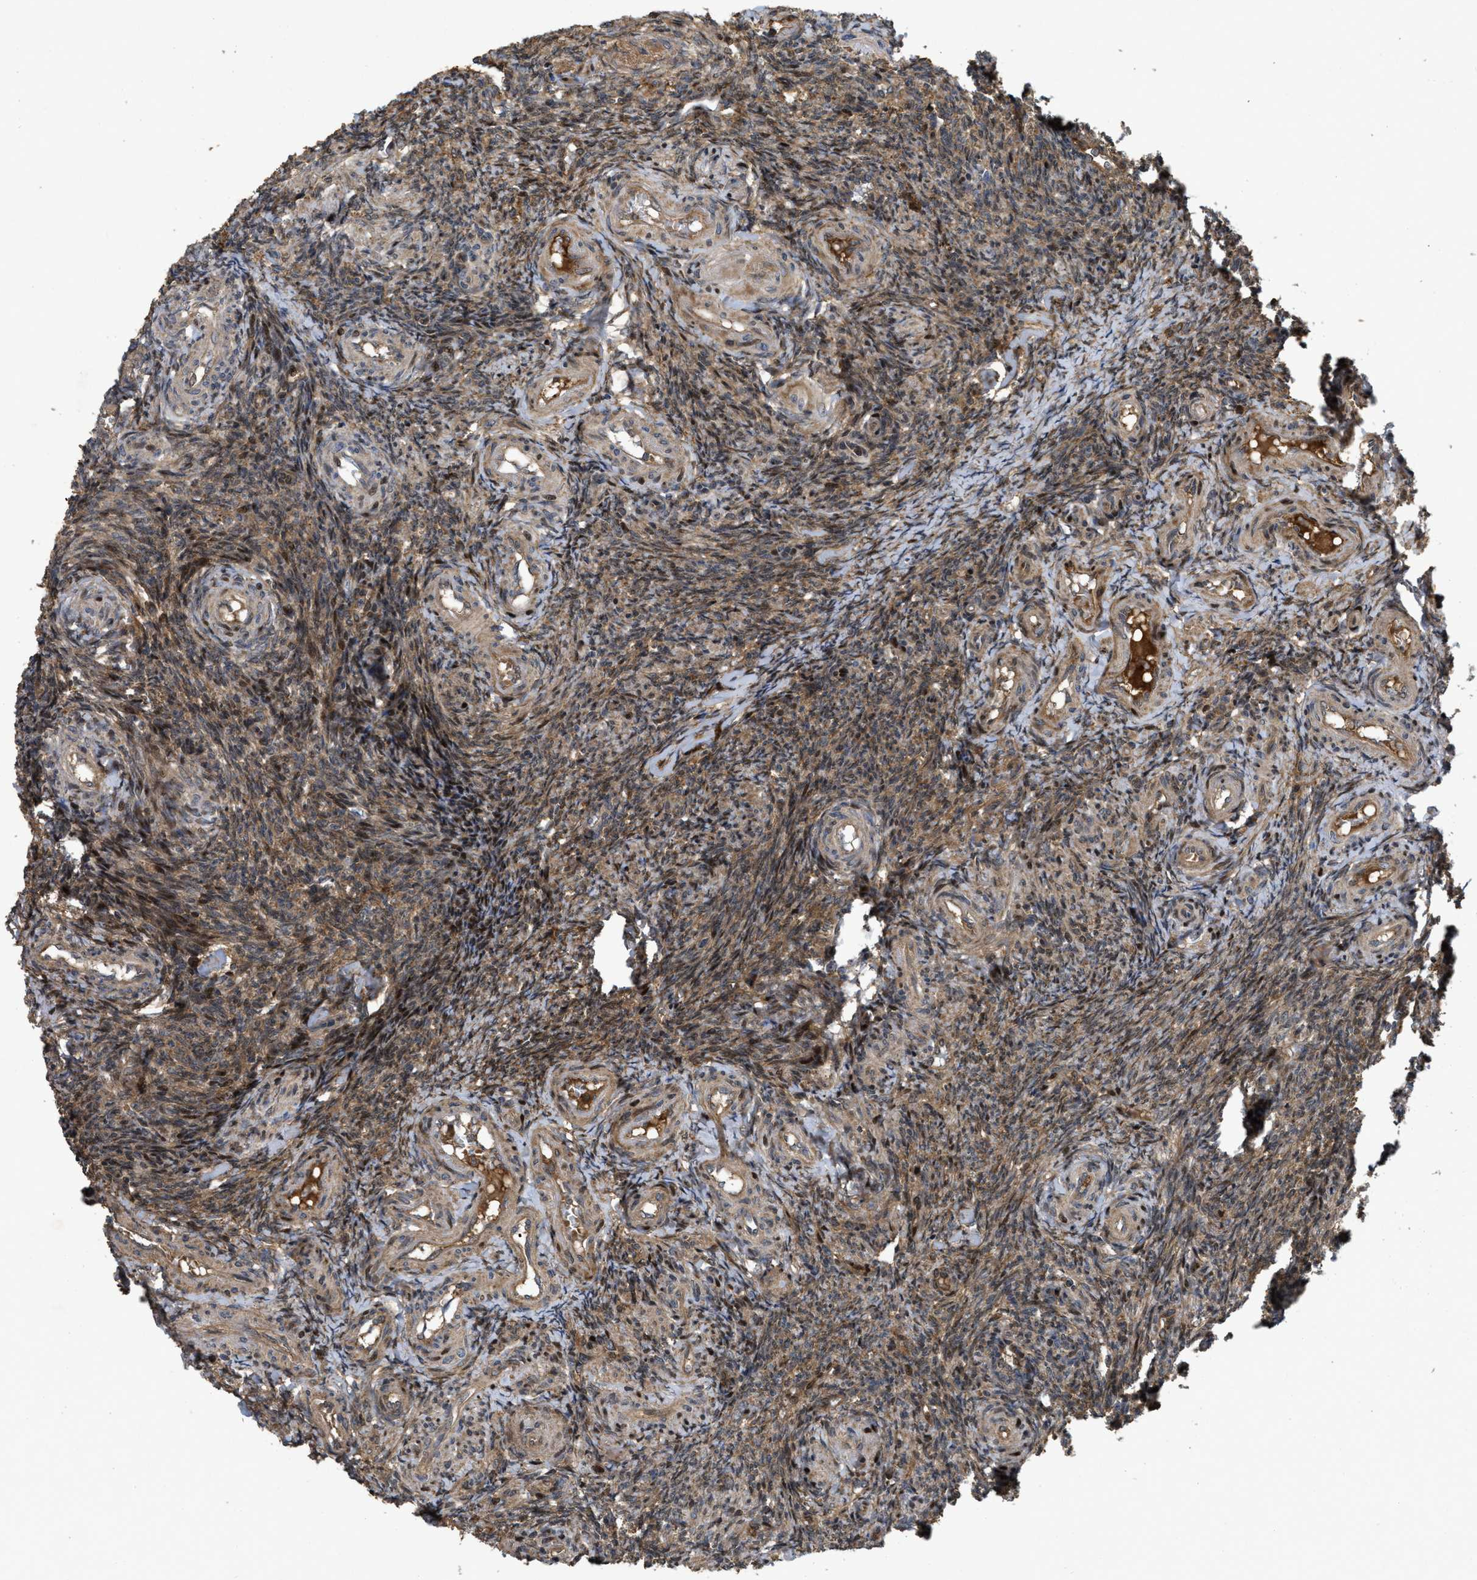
{"staining": {"intensity": "moderate", "quantity": ">75%", "location": "cytoplasmic/membranous"}, "tissue": "ovary", "cell_type": "Follicle cells", "image_type": "normal", "snomed": [{"axis": "morphology", "description": "Normal tissue, NOS"}, {"axis": "topography", "description": "Ovary"}], "caption": "This is a histology image of immunohistochemistry staining of unremarkable ovary, which shows moderate expression in the cytoplasmic/membranous of follicle cells.", "gene": "CBR3", "patient": {"sex": "female", "age": 41}}